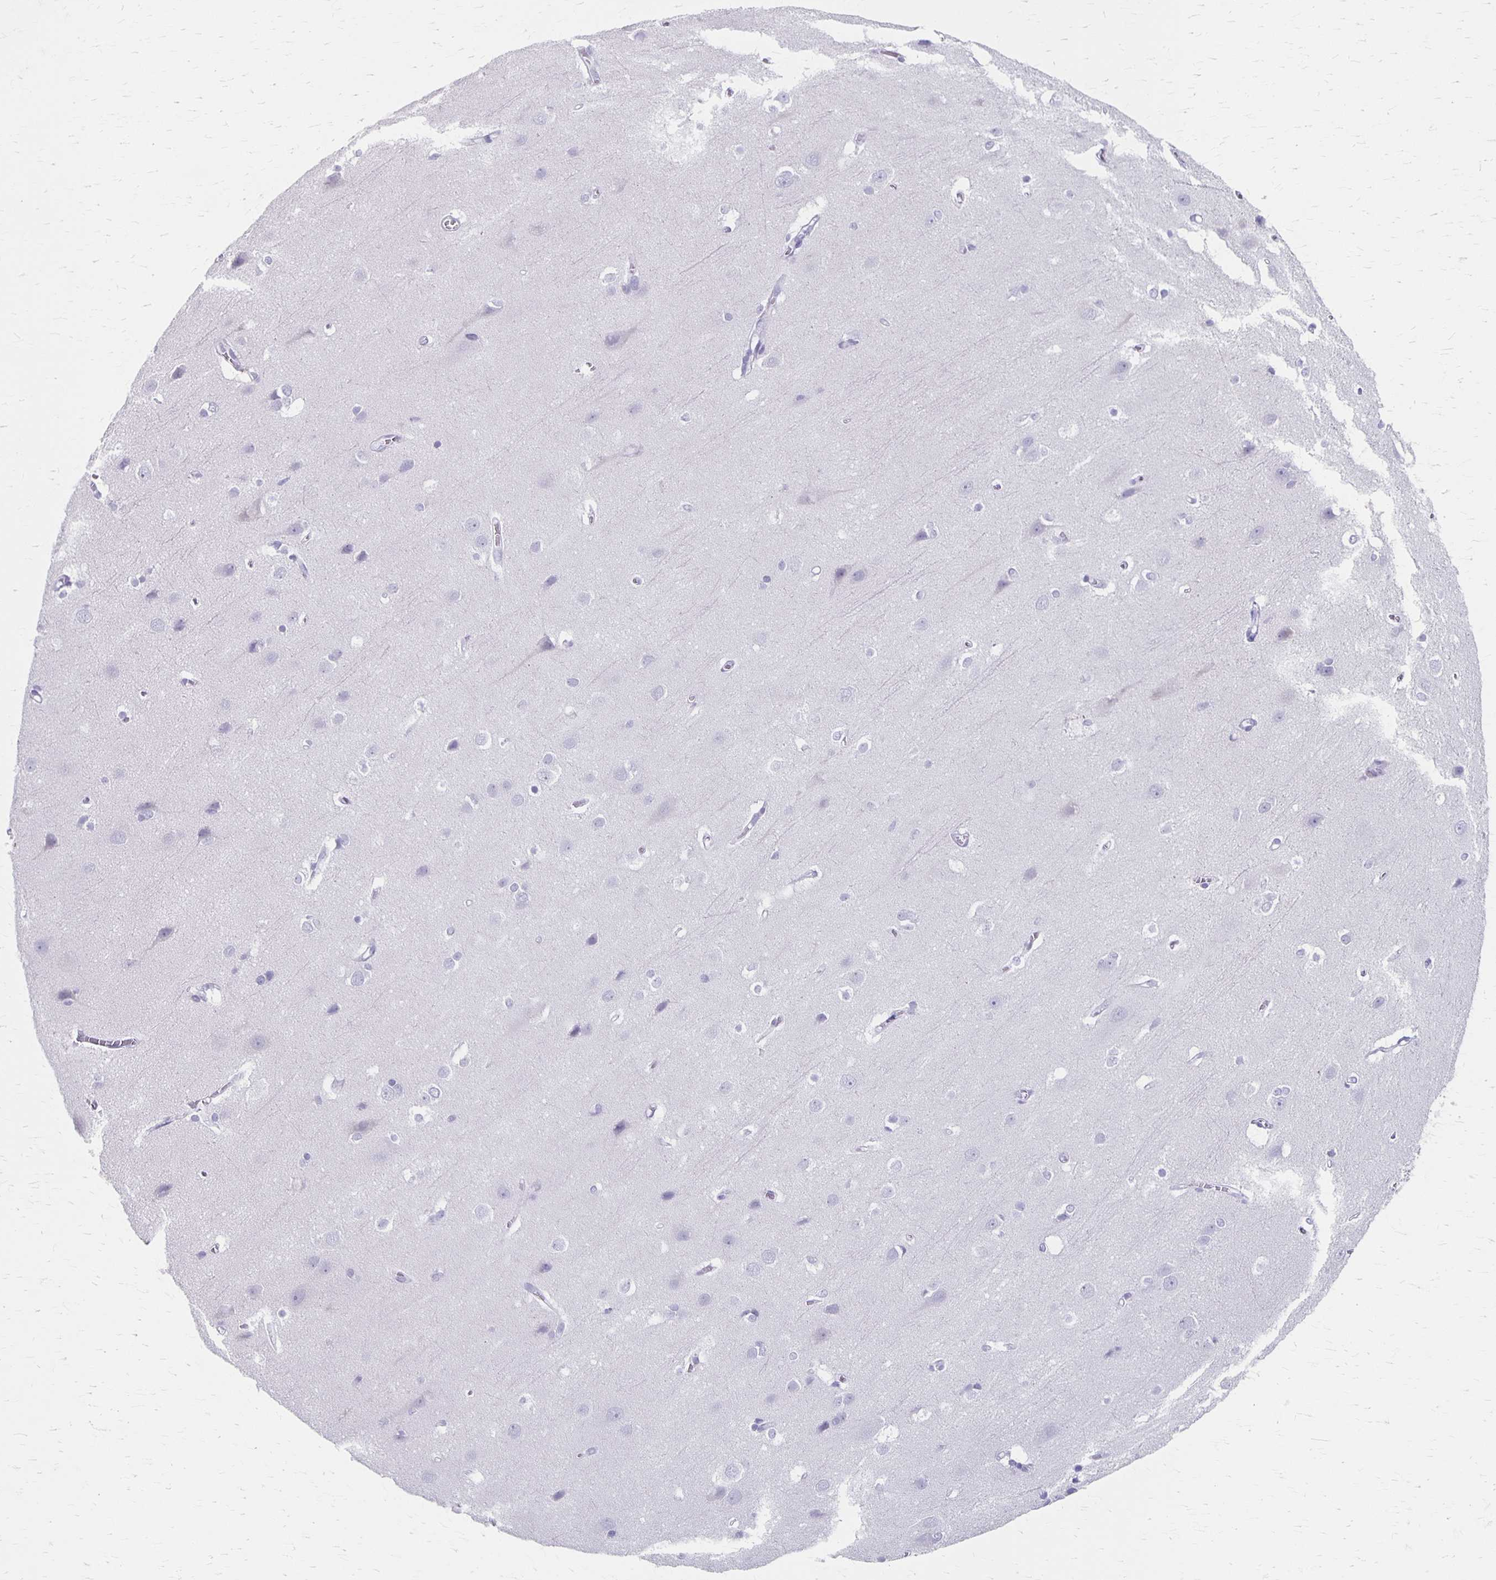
{"staining": {"intensity": "negative", "quantity": "none", "location": "none"}, "tissue": "cerebral cortex", "cell_type": "Endothelial cells", "image_type": "normal", "snomed": [{"axis": "morphology", "description": "Normal tissue, NOS"}, {"axis": "topography", "description": "Cerebral cortex"}], "caption": "This is a image of immunohistochemistry (IHC) staining of normal cerebral cortex, which shows no positivity in endothelial cells.", "gene": "MAGEC2", "patient": {"sex": "male", "age": 37}}